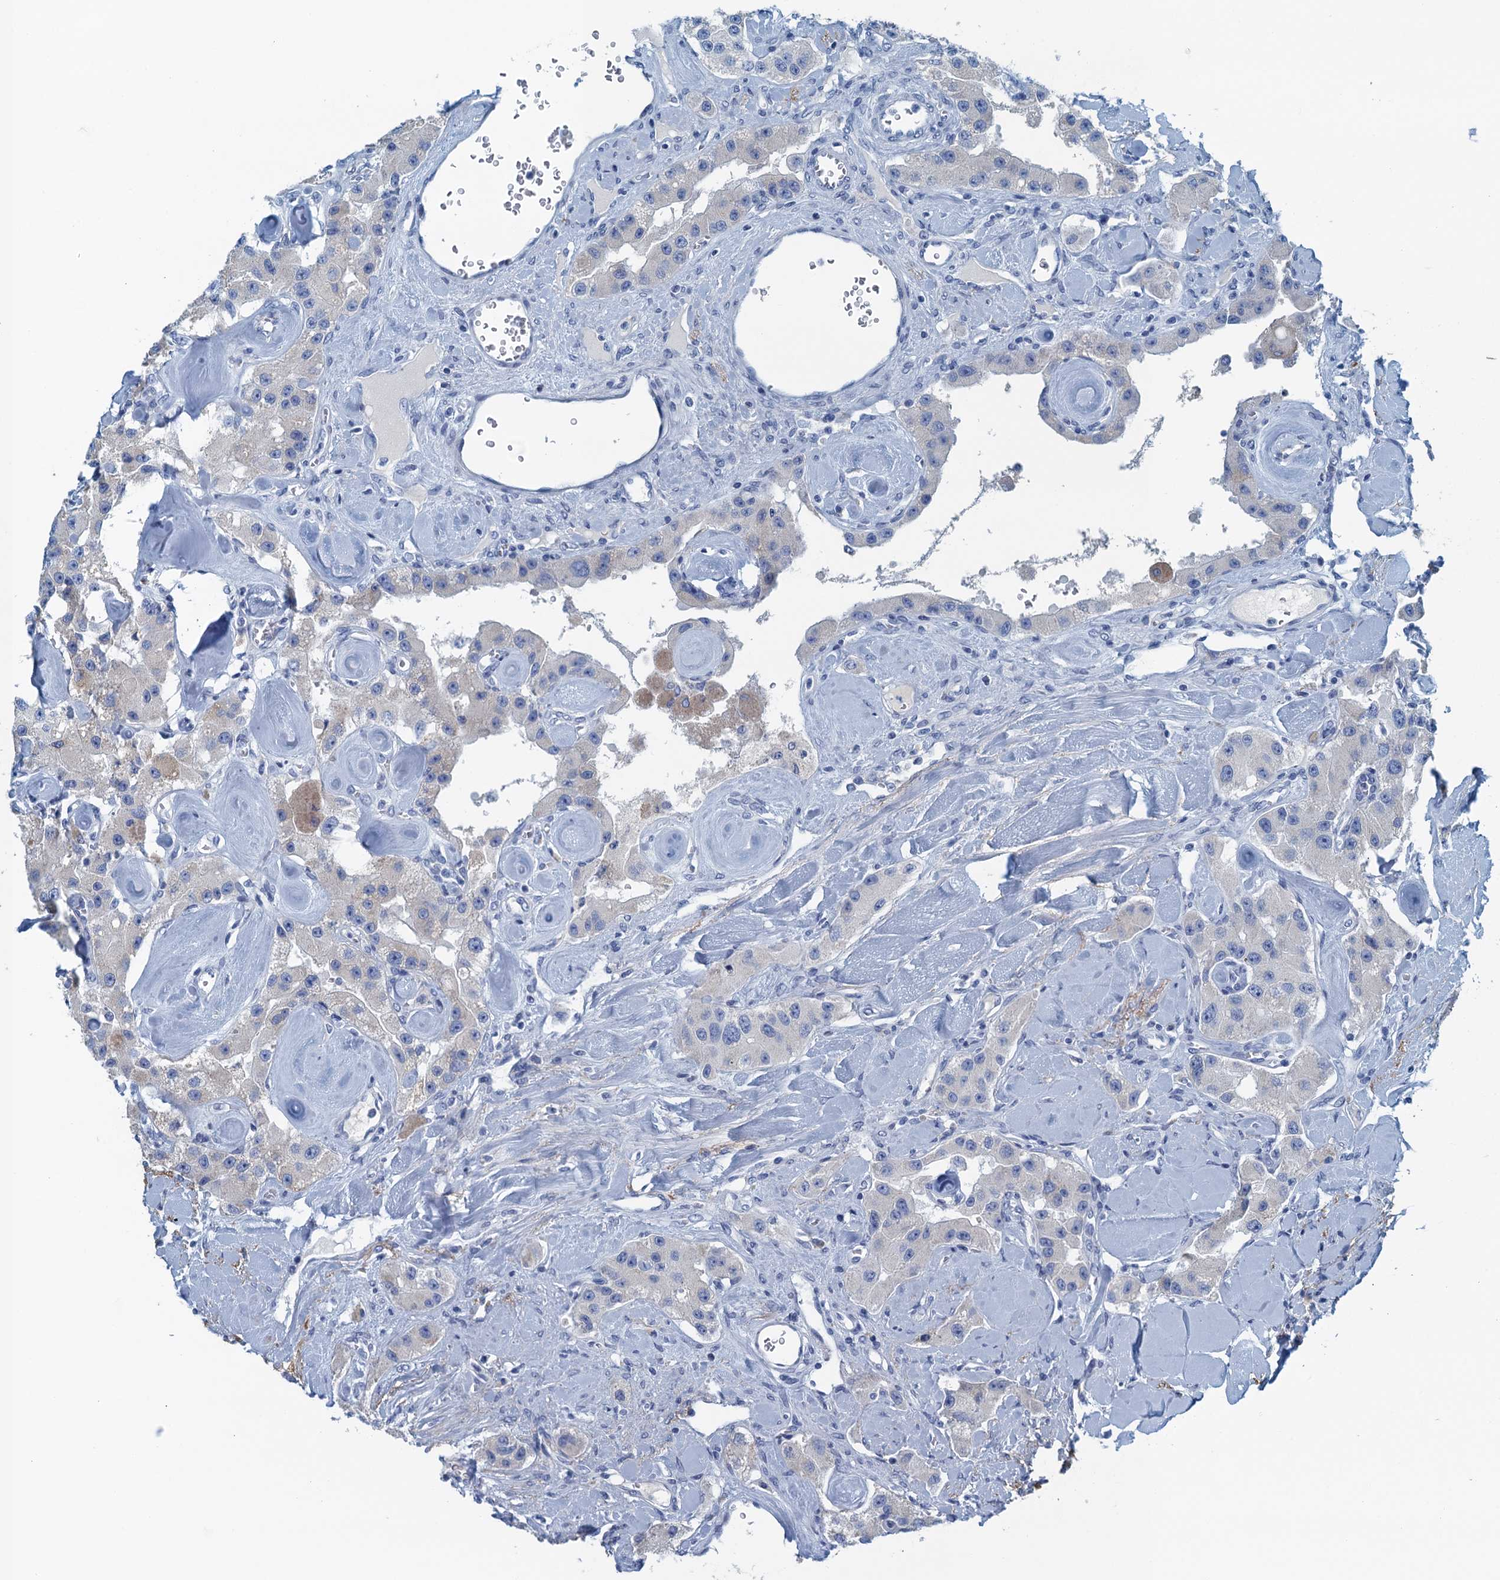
{"staining": {"intensity": "negative", "quantity": "none", "location": "none"}, "tissue": "carcinoid", "cell_type": "Tumor cells", "image_type": "cancer", "snomed": [{"axis": "morphology", "description": "Carcinoid, malignant, NOS"}, {"axis": "topography", "description": "Pancreas"}], "caption": "Human carcinoid (malignant) stained for a protein using immunohistochemistry (IHC) demonstrates no expression in tumor cells.", "gene": "C10orf88", "patient": {"sex": "male", "age": 41}}